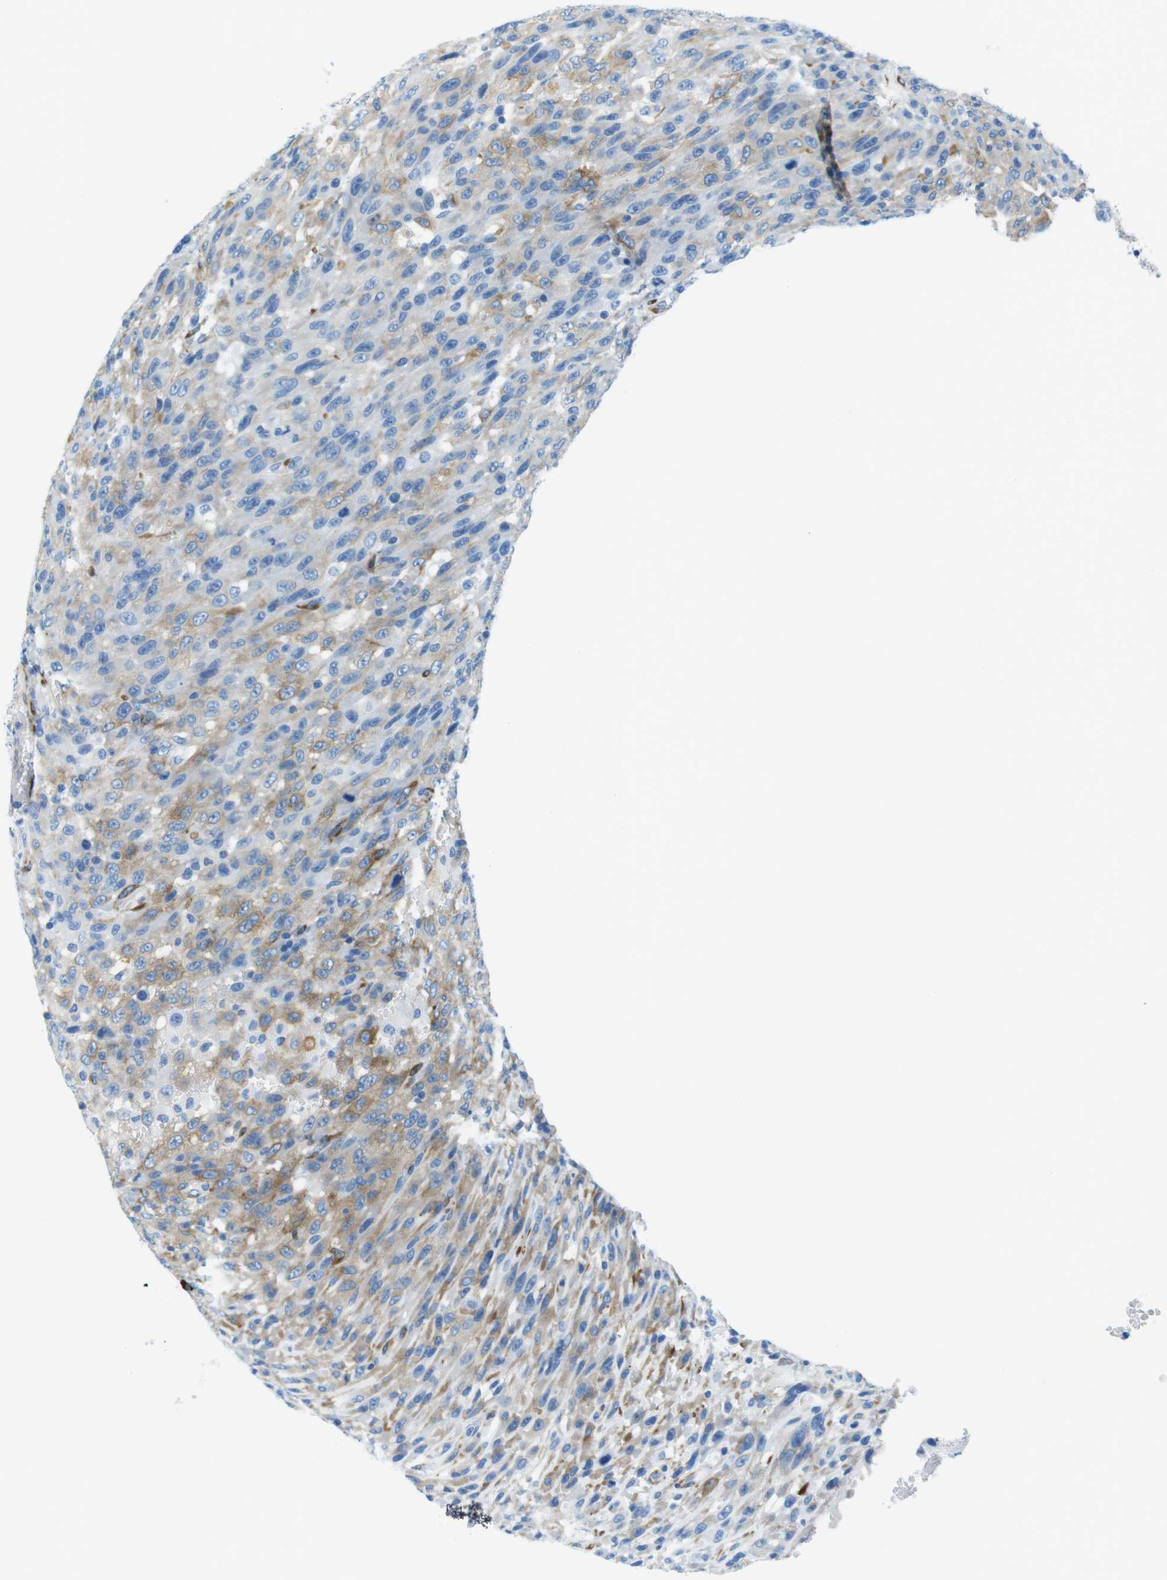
{"staining": {"intensity": "moderate", "quantity": "25%-75%", "location": "cytoplasmic/membranous"}, "tissue": "urothelial cancer", "cell_type": "Tumor cells", "image_type": "cancer", "snomed": [{"axis": "morphology", "description": "Urothelial carcinoma, High grade"}, {"axis": "topography", "description": "Urinary bladder"}], "caption": "Urothelial cancer stained for a protein (brown) reveals moderate cytoplasmic/membranous positive positivity in about 25%-75% of tumor cells.", "gene": "EMP2", "patient": {"sex": "male", "age": 66}}